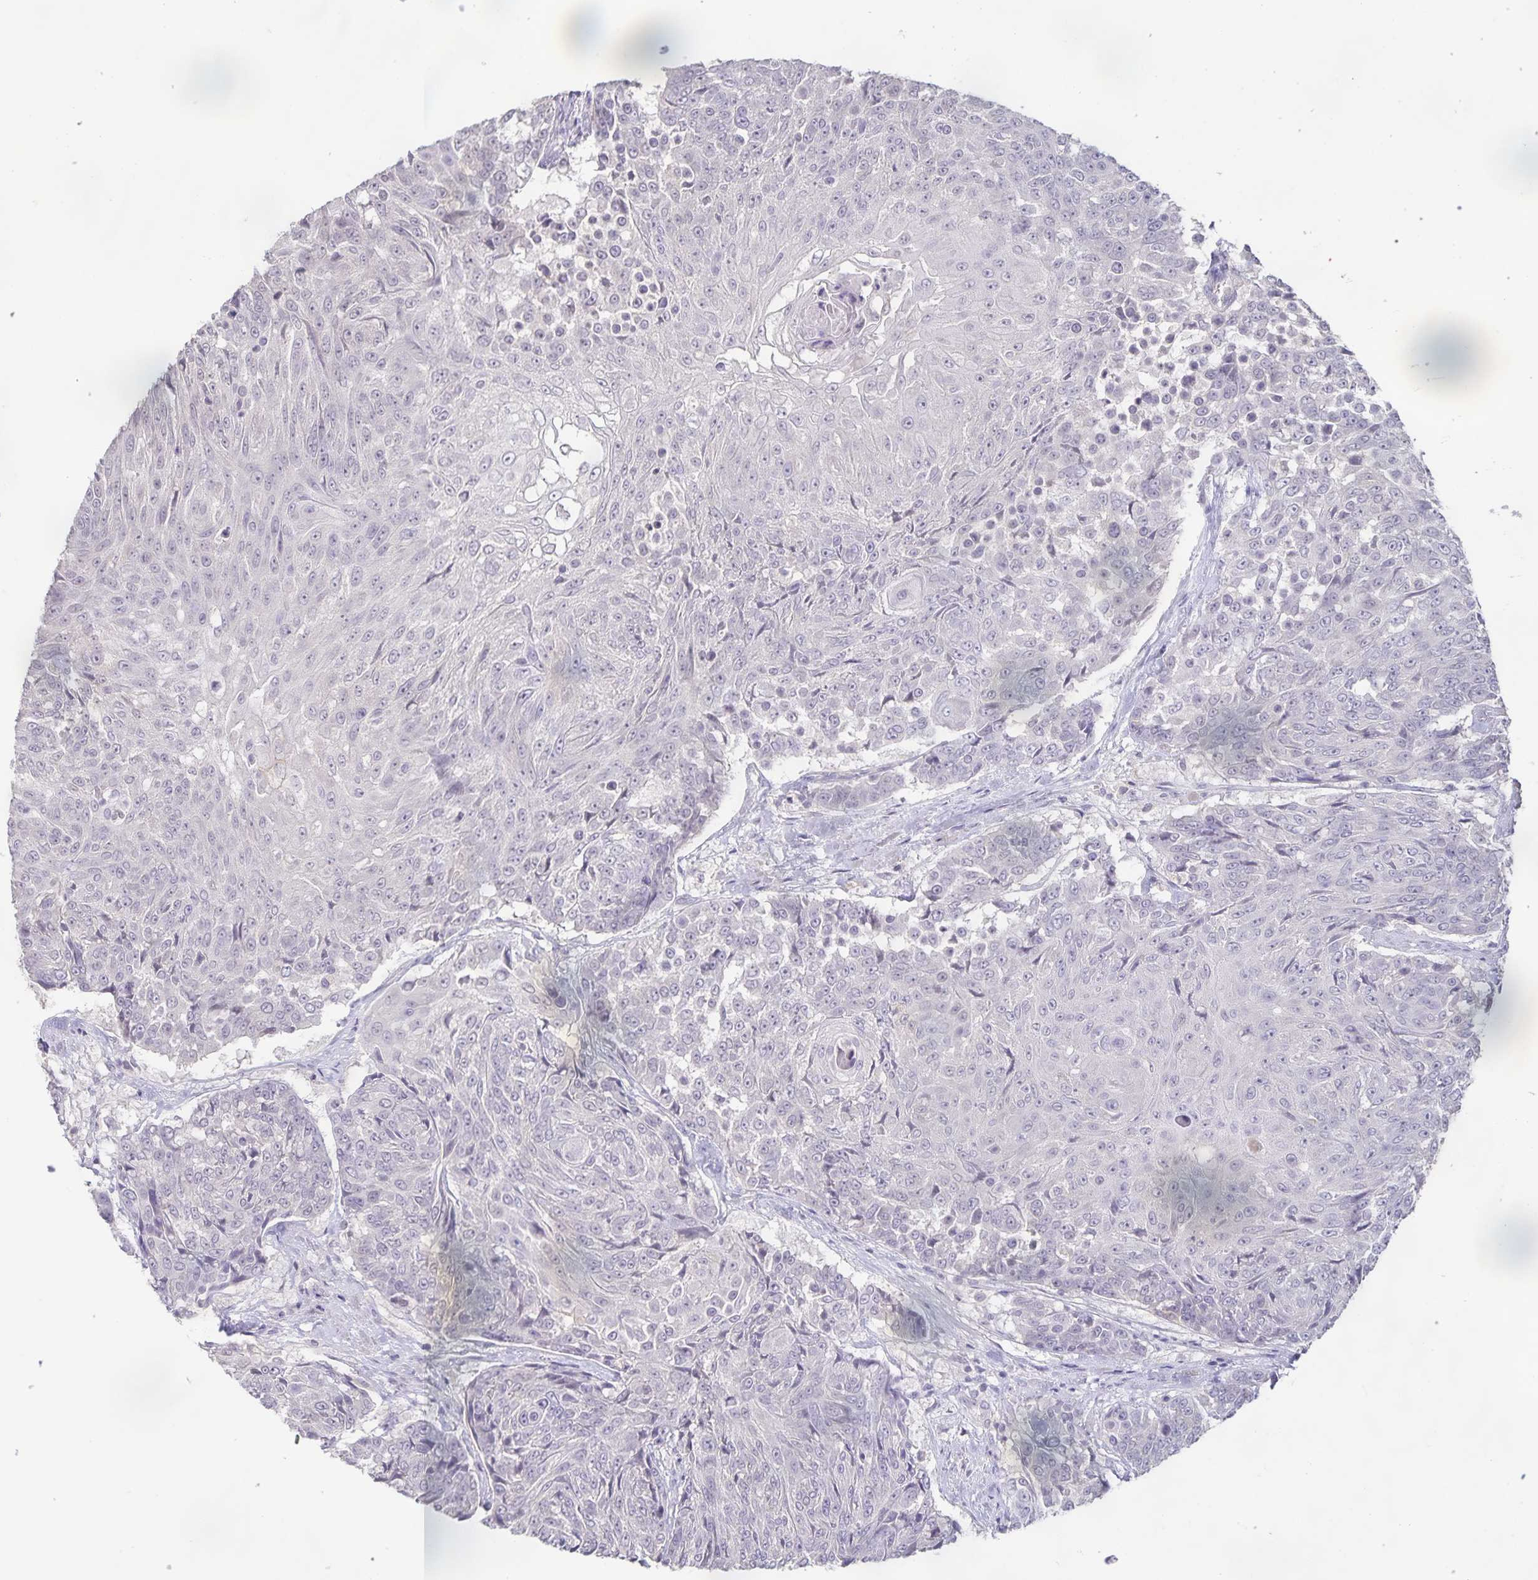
{"staining": {"intensity": "negative", "quantity": "none", "location": "none"}, "tissue": "urothelial cancer", "cell_type": "Tumor cells", "image_type": "cancer", "snomed": [{"axis": "morphology", "description": "Urothelial carcinoma, High grade"}, {"axis": "topography", "description": "Urinary bladder"}], "caption": "An image of high-grade urothelial carcinoma stained for a protein shows no brown staining in tumor cells.", "gene": "INSL5", "patient": {"sex": "female", "age": 63}}